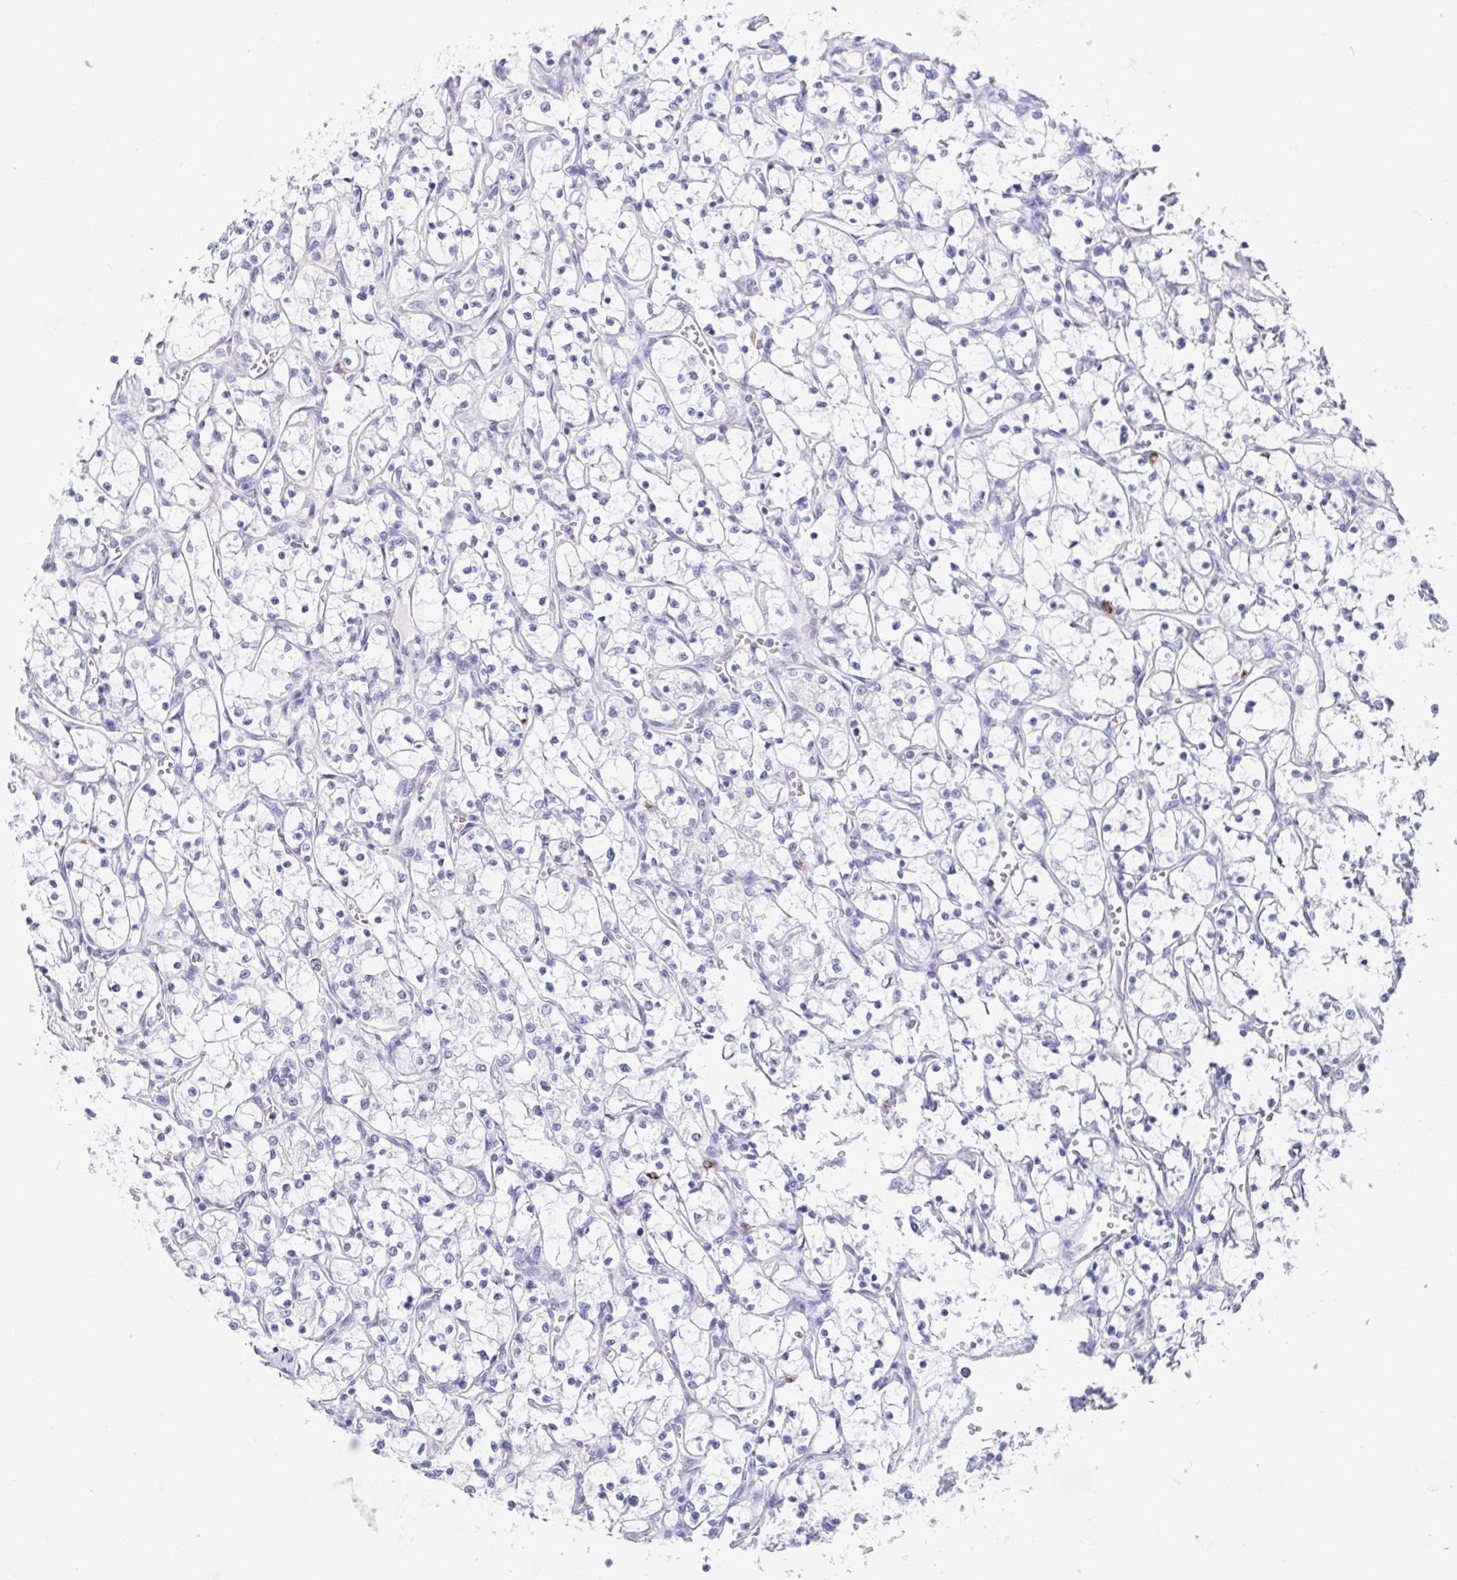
{"staining": {"intensity": "negative", "quantity": "none", "location": "none"}, "tissue": "renal cancer", "cell_type": "Tumor cells", "image_type": "cancer", "snomed": [{"axis": "morphology", "description": "Adenocarcinoma, NOS"}, {"axis": "topography", "description": "Kidney"}], "caption": "IHC photomicrograph of renal adenocarcinoma stained for a protein (brown), which reveals no staining in tumor cells.", "gene": "PLA2G1B", "patient": {"sex": "female", "age": 69}}